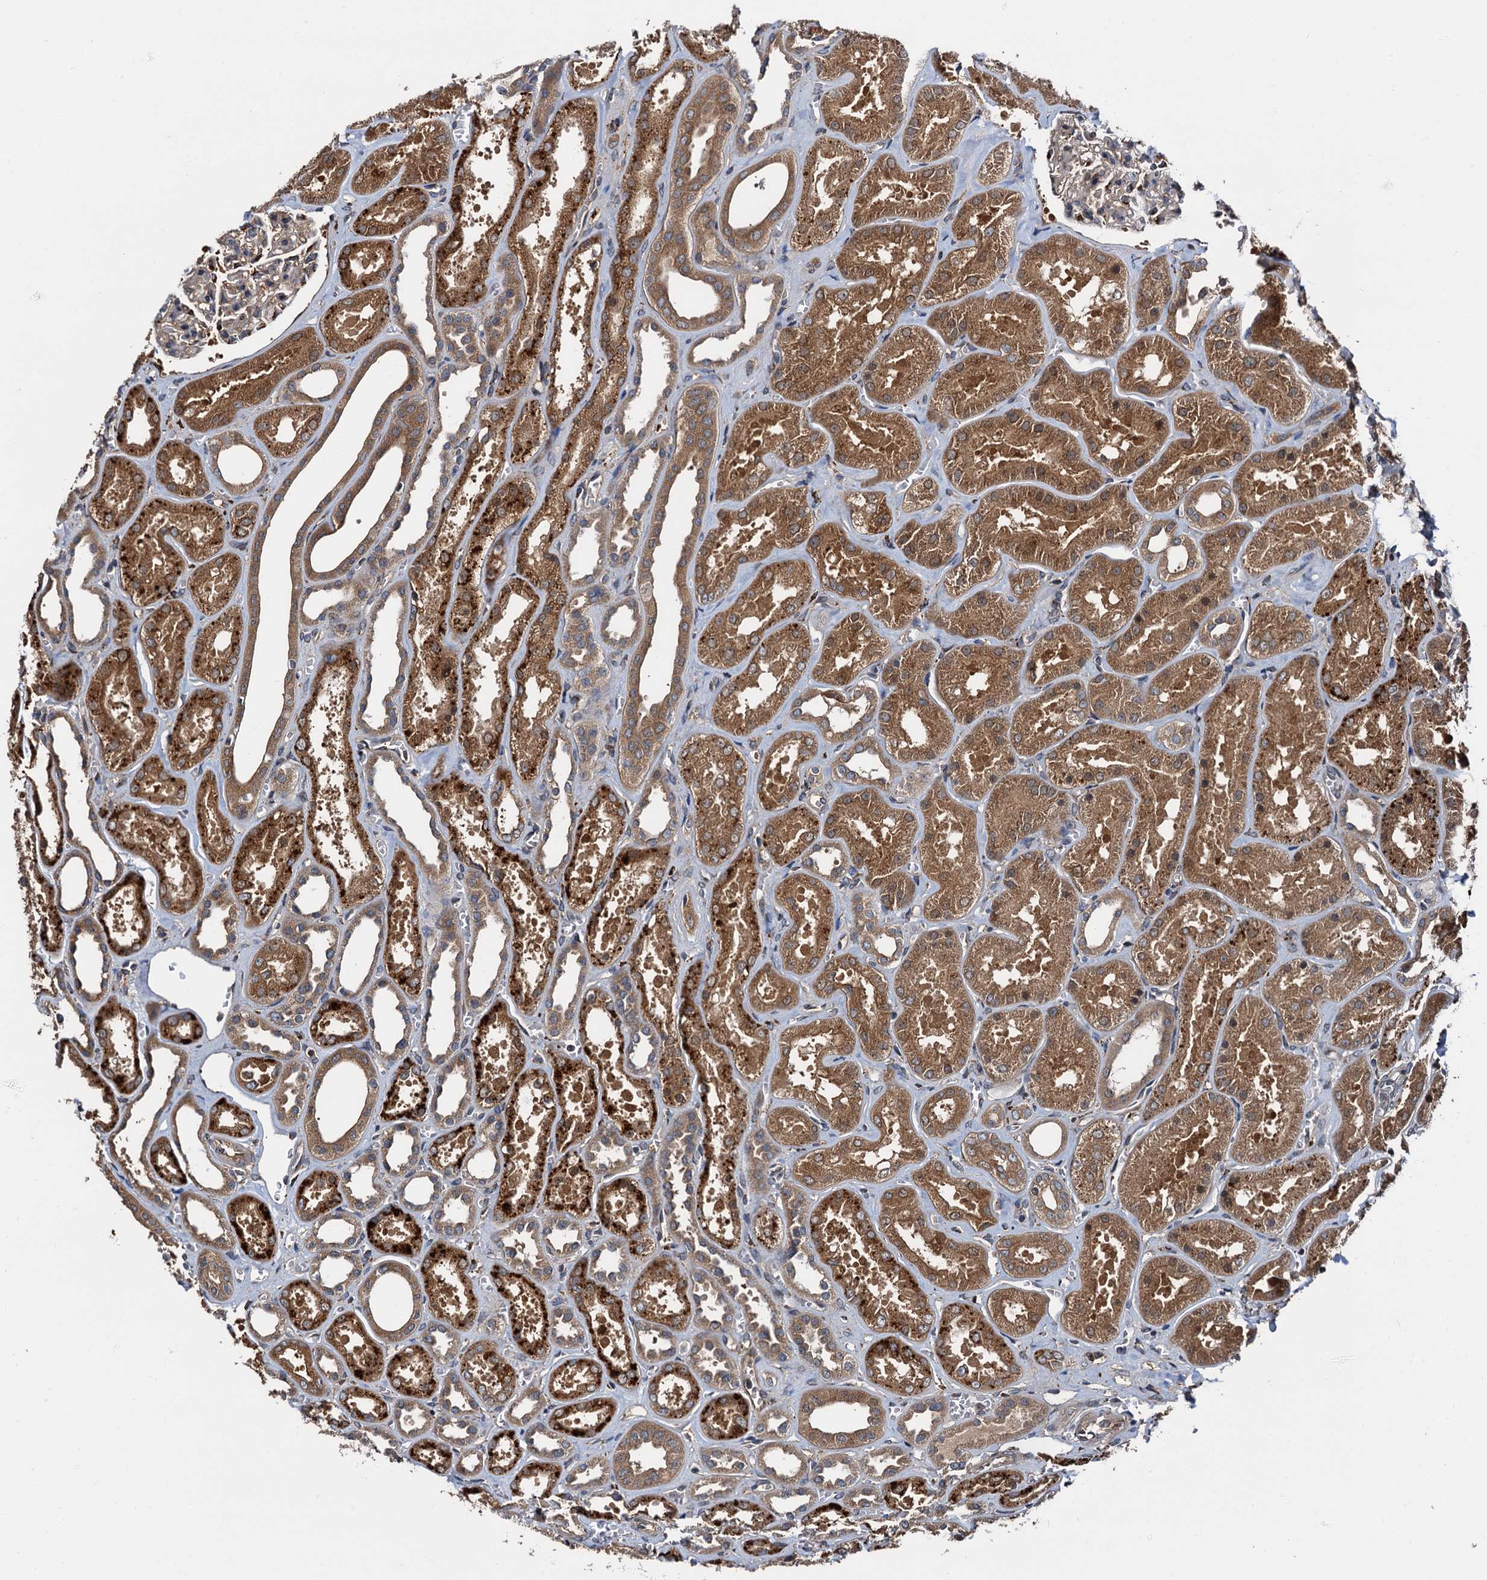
{"staining": {"intensity": "moderate", "quantity": "25%-75%", "location": "cytoplasmic/membranous"}, "tissue": "kidney", "cell_type": "Cells in glomeruli", "image_type": "normal", "snomed": [{"axis": "morphology", "description": "Normal tissue, NOS"}, {"axis": "morphology", "description": "Adenocarcinoma, NOS"}, {"axis": "topography", "description": "Kidney"}], "caption": "This histopathology image reveals IHC staining of benign kidney, with medium moderate cytoplasmic/membranous expression in about 25%-75% of cells in glomeruli.", "gene": "PEX5", "patient": {"sex": "female", "age": 68}}